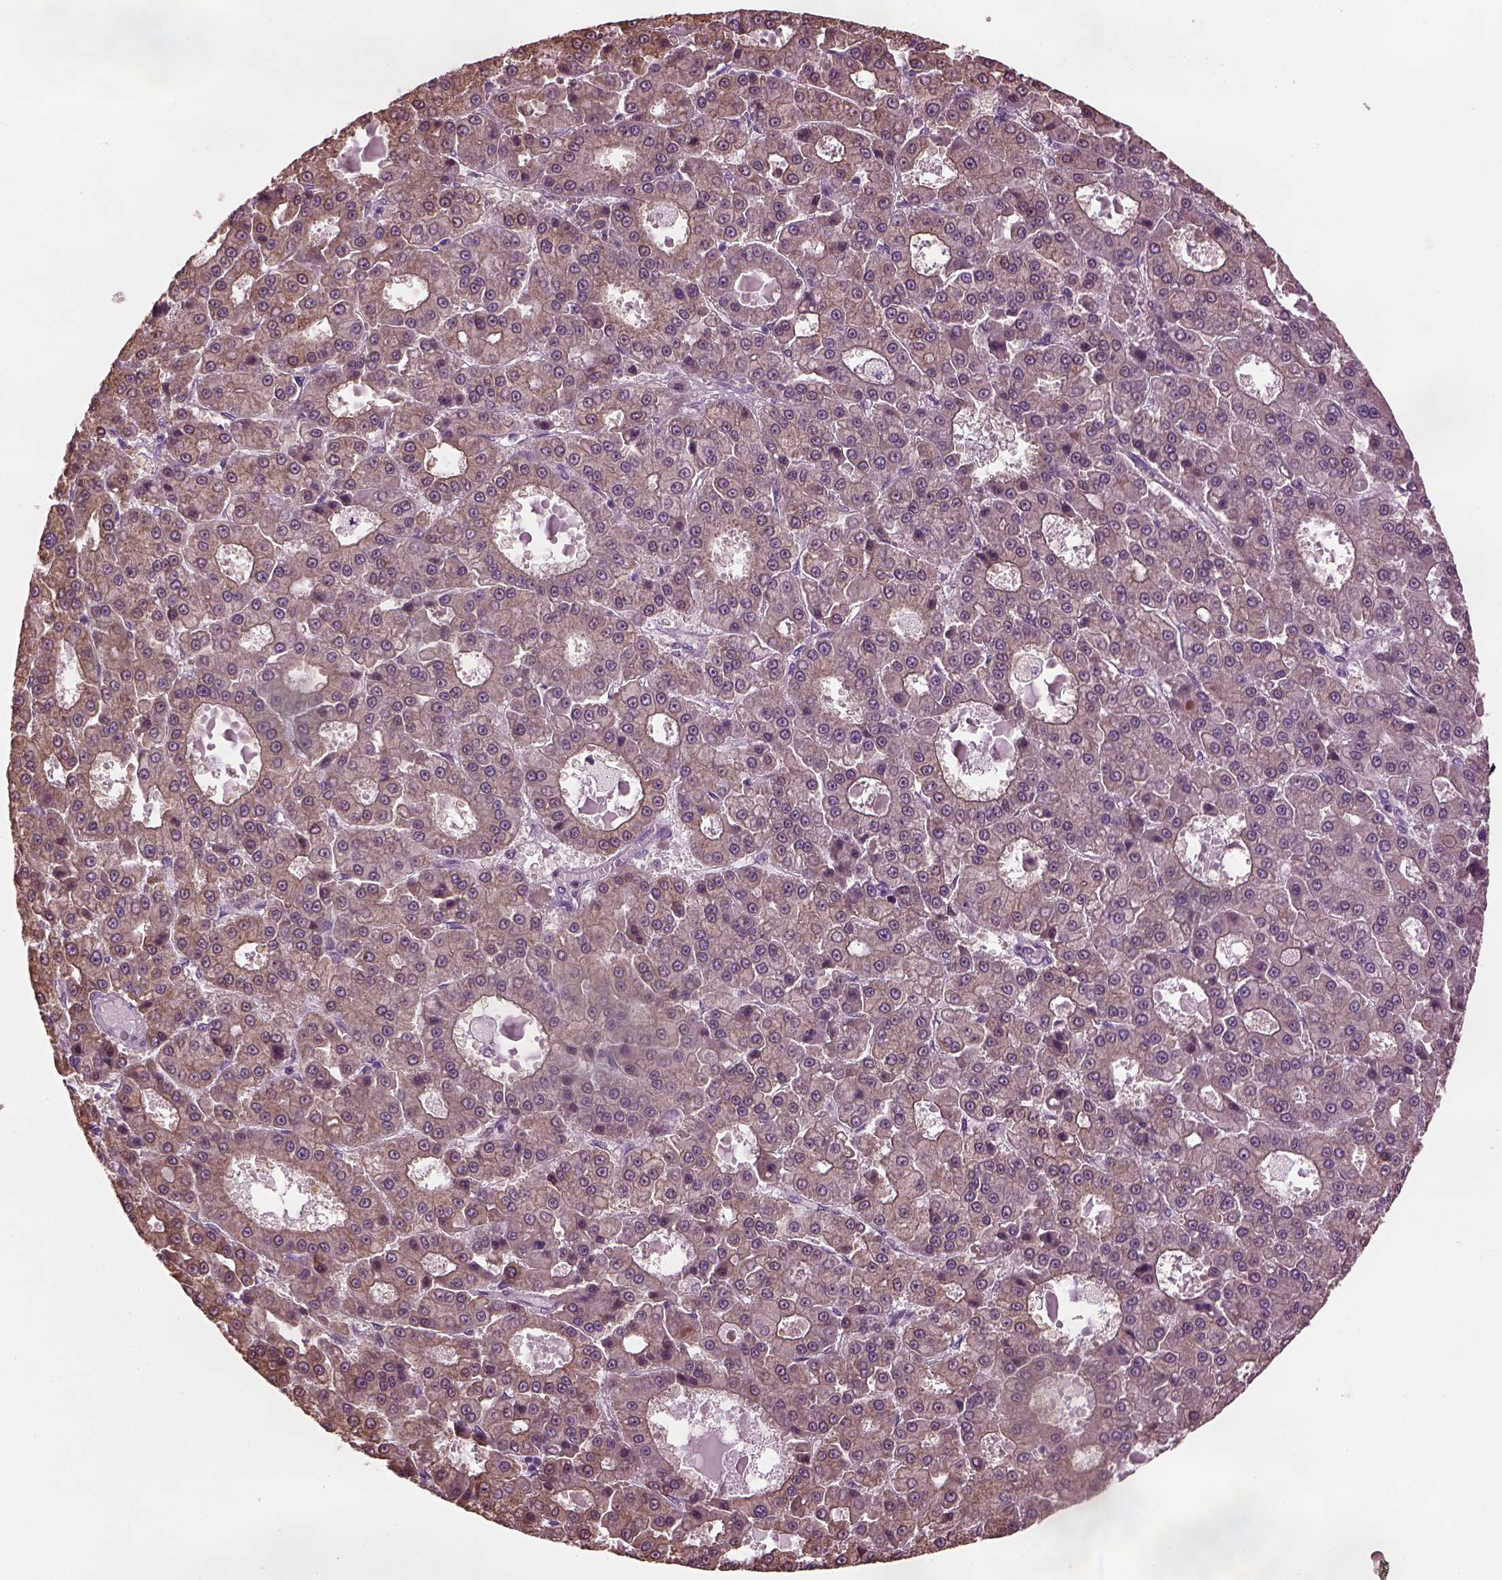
{"staining": {"intensity": "moderate", "quantity": ">75%", "location": "cytoplasmic/membranous"}, "tissue": "liver cancer", "cell_type": "Tumor cells", "image_type": "cancer", "snomed": [{"axis": "morphology", "description": "Carcinoma, Hepatocellular, NOS"}, {"axis": "topography", "description": "Liver"}], "caption": "Liver cancer was stained to show a protein in brown. There is medium levels of moderate cytoplasmic/membranous staining in about >75% of tumor cells.", "gene": "SLC6A17", "patient": {"sex": "male", "age": 70}}